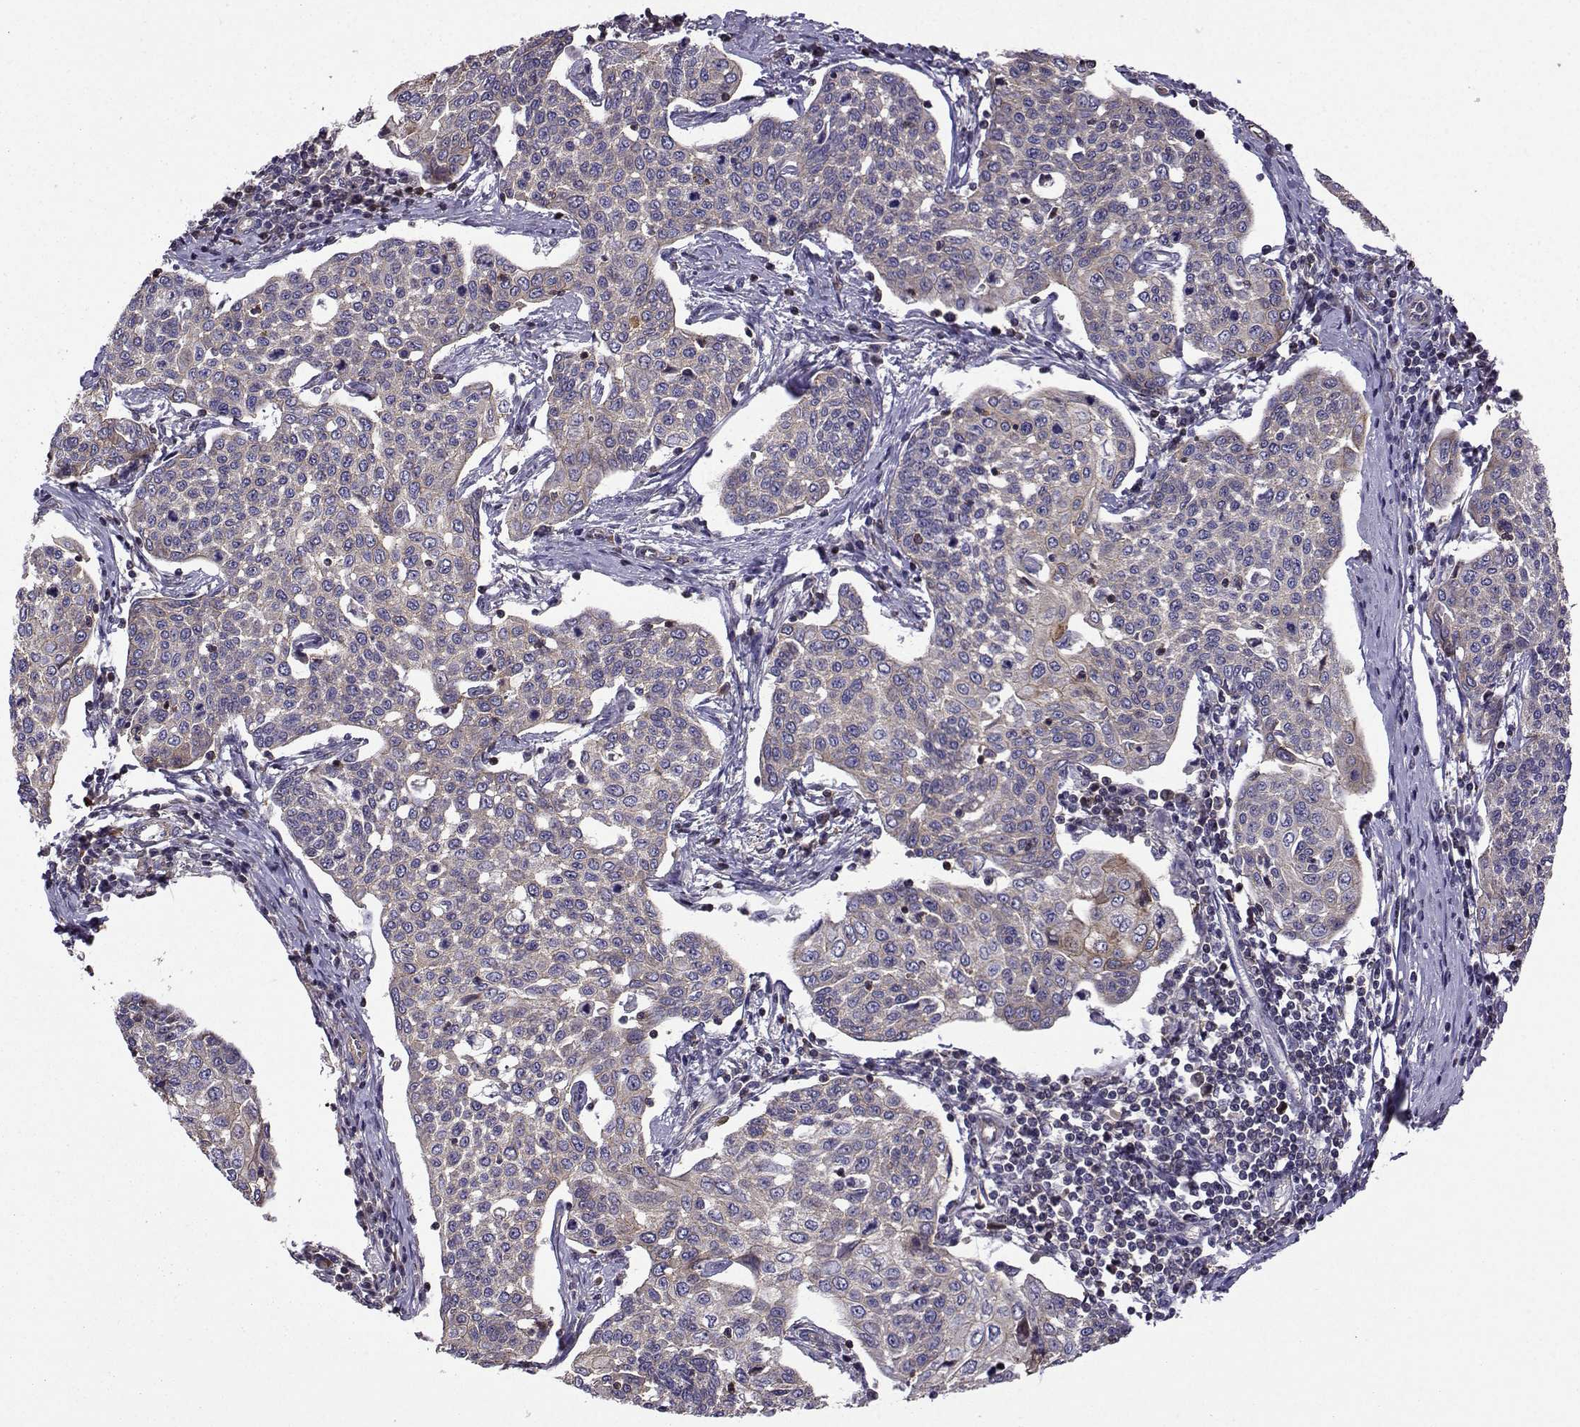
{"staining": {"intensity": "weak", "quantity": "<25%", "location": "cytoplasmic/membranous"}, "tissue": "cervical cancer", "cell_type": "Tumor cells", "image_type": "cancer", "snomed": [{"axis": "morphology", "description": "Squamous cell carcinoma, NOS"}, {"axis": "topography", "description": "Cervix"}], "caption": "This is an IHC micrograph of human cervical cancer (squamous cell carcinoma). There is no positivity in tumor cells.", "gene": "ITGB8", "patient": {"sex": "female", "age": 34}}